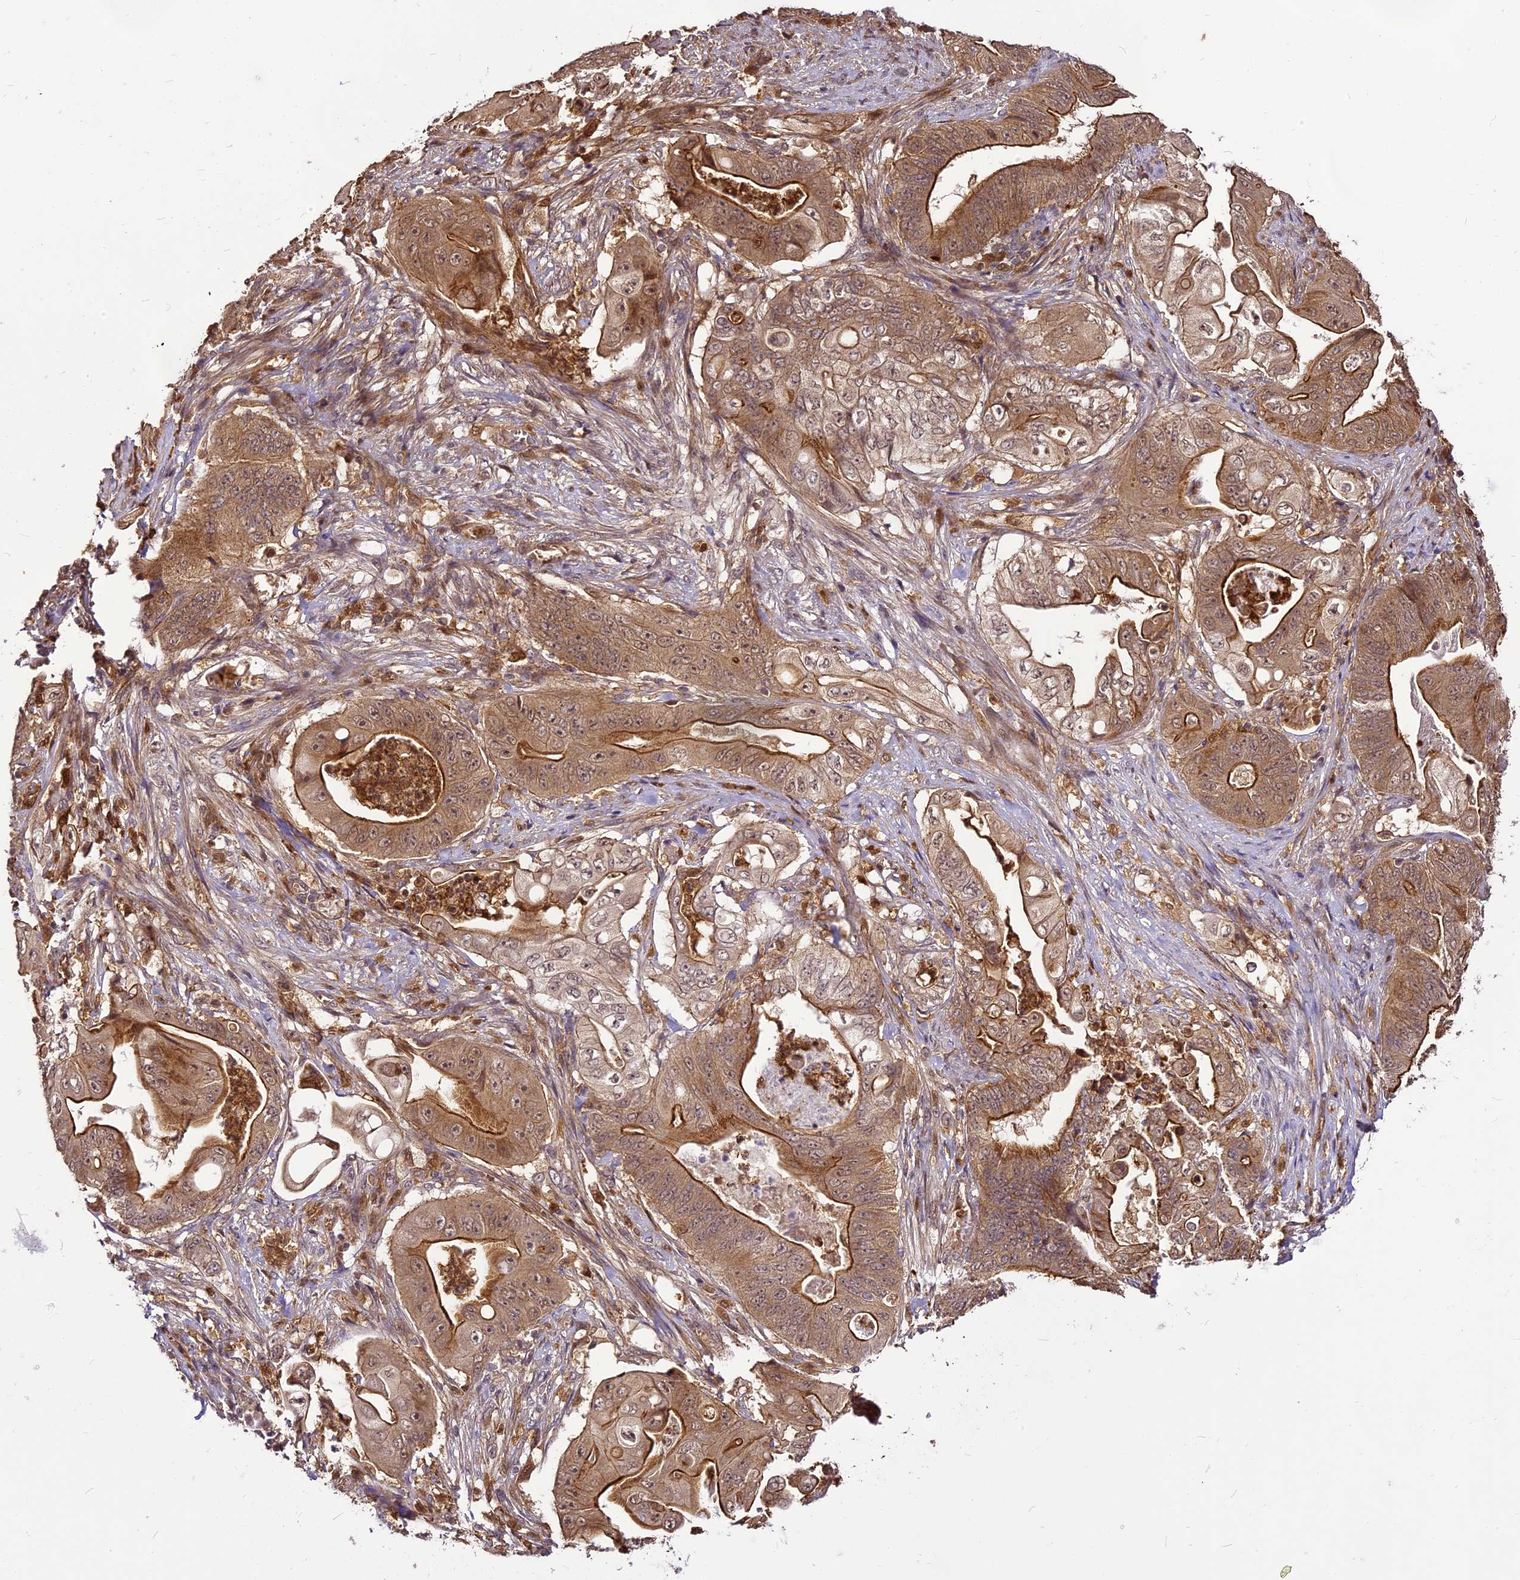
{"staining": {"intensity": "moderate", "quantity": ">75%", "location": "cytoplasmic/membranous"}, "tissue": "stomach cancer", "cell_type": "Tumor cells", "image_type": "cancer", "snomed": [{"axis": "morphology", "description": "Adenocarcinoma, NOS"}, {"axis": "topography", "description": "Stomach"}], "caption": "Immunohistochemistry (IHC) staining of stomach cancer, which demonstrates medium levels of moderate cytoplasmic/membranous staining in approximately >75% of tumor cells indicating moderate cytoplasmic/membranous protein positivity. The staining was performed using DAB (brown) for protein detection and nuclei were counterstained in hematoxylin (blue).", "gene": "BCDIN3D", "patient": {"sex": "female", "age": 73}}